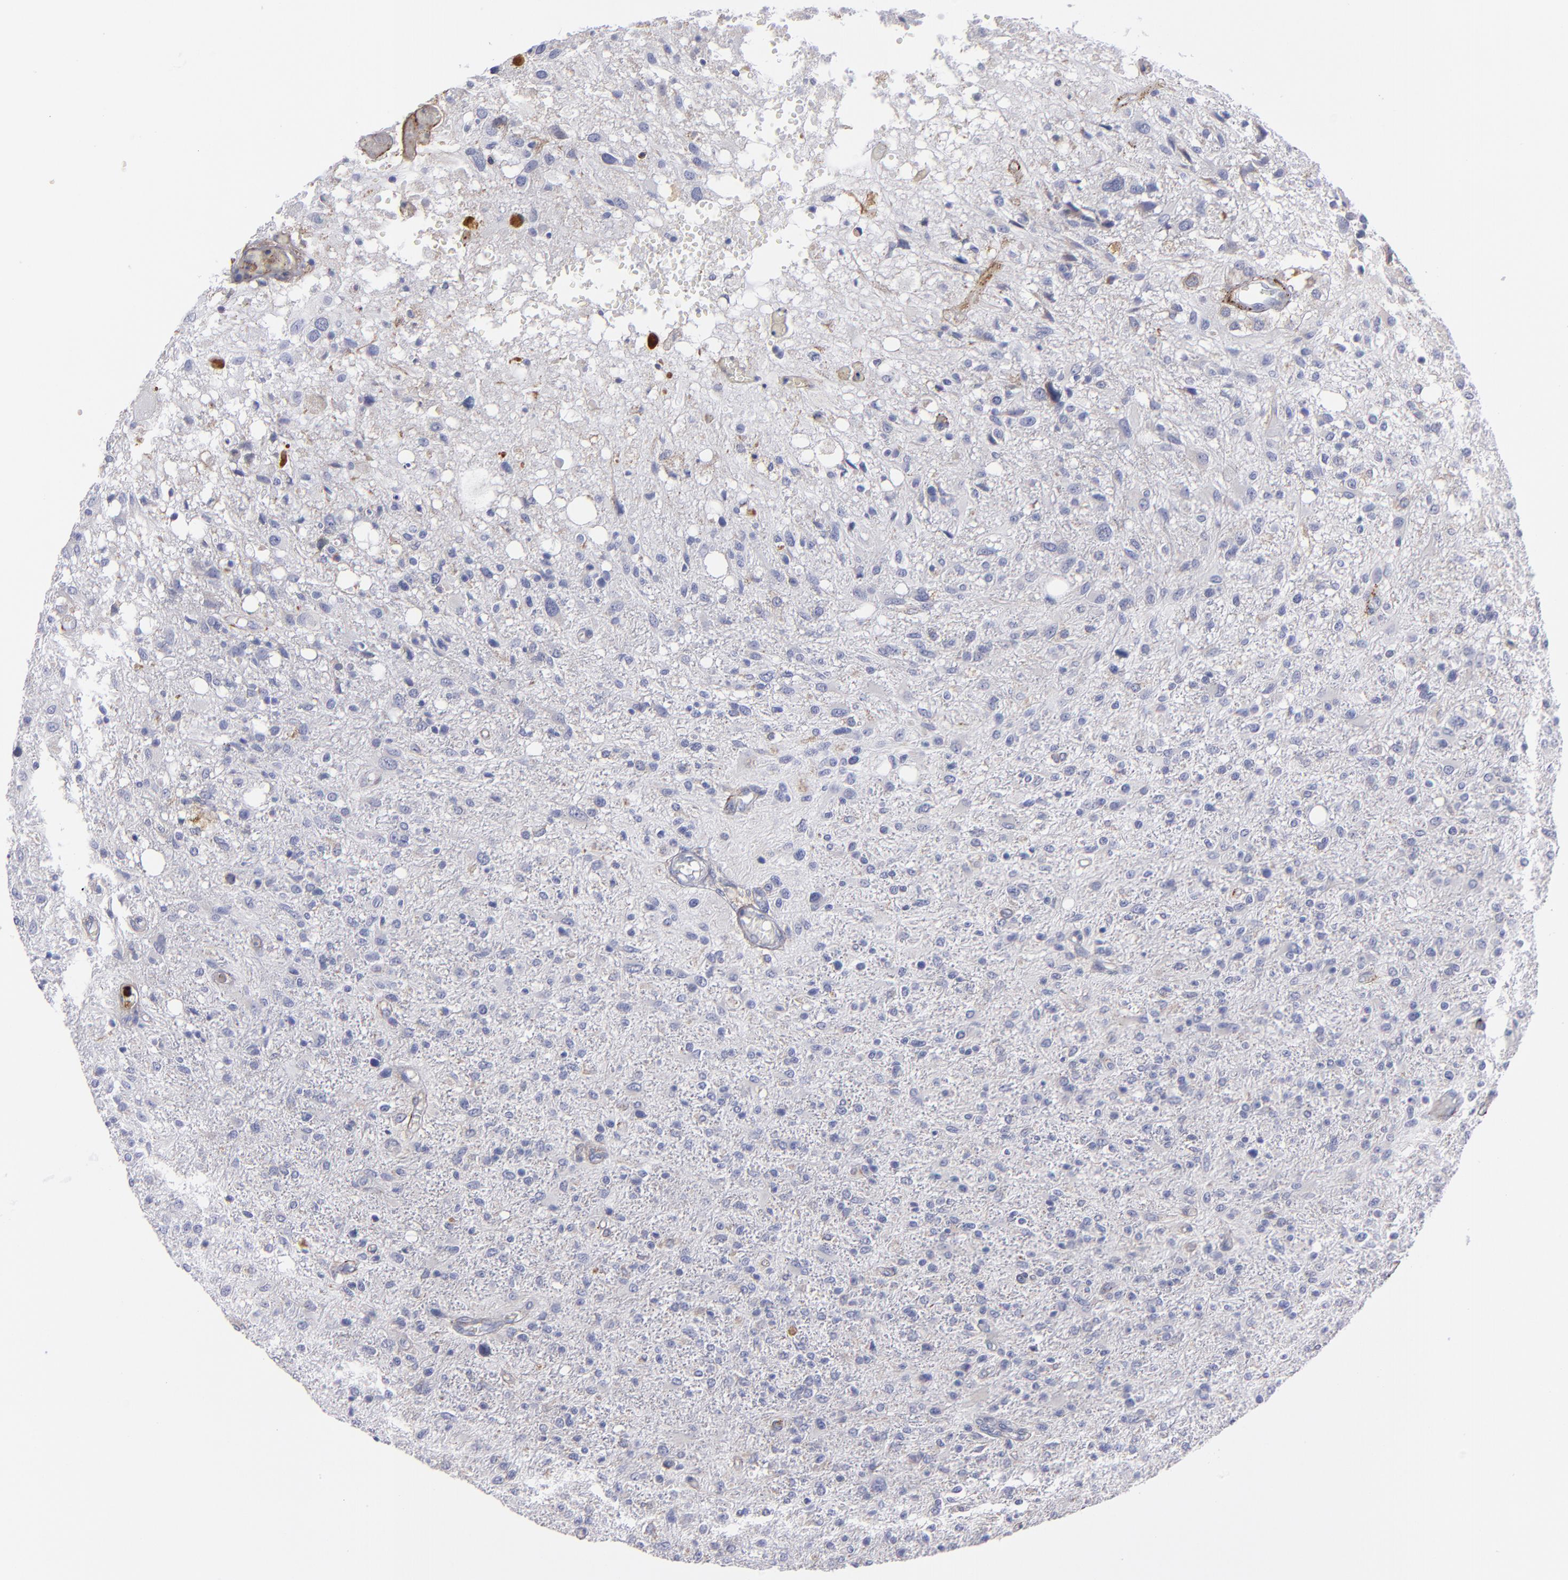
{"staining": {"intensity": "weak", "quantity": "<25%", "location": "cytoplasmic/membranous"}, "tissue": "glioma", "cell_type": "Tumor cells", "image_type": "cancer", "snomed": [{"axis": "morphology", "description": "Glioma, malignant, High grade"}, {"axis": "topography", "description": "Cerebral cortex"}], "caption": "Glioma was stained to show a protein in brown. There is no significant expression in tumor cells. (DAB (3,3'-diaminobenzidine) immunohistochemistry (IHC) with hematoxylin counter stain).", "gene": "MFGE8", "patient": {"sex": "male", "age": 76}}